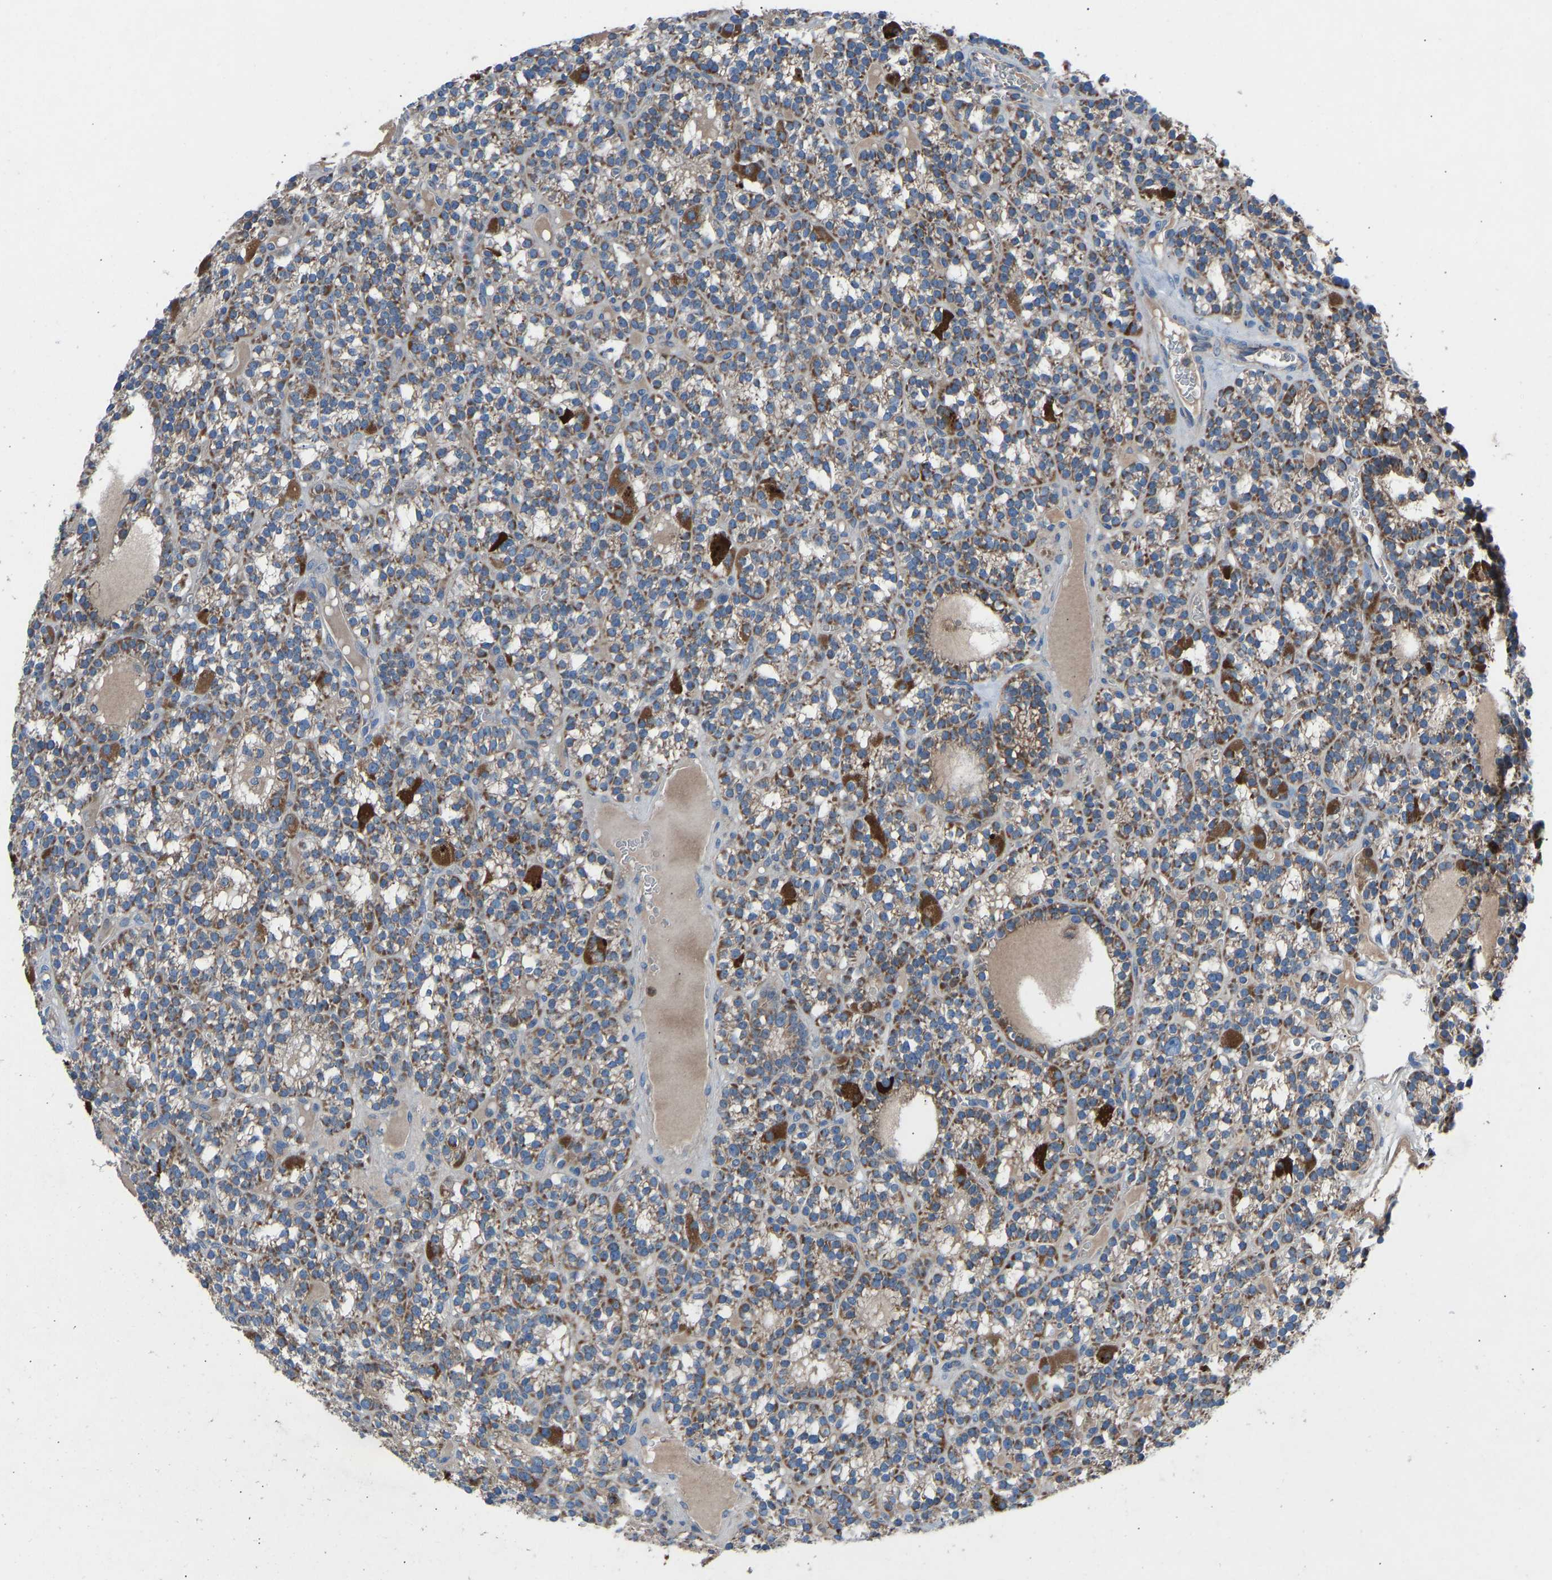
{"staining": {"intensity": "strong", "quantity": "25%-75%", "location": "cytoplasmic/membranous"}, "tissue": "parathyroid gland", "cell_type": "Glandular cells", "image_type": "normal", "snomed": [{"axis": "morphology", "description": "Normal tissue, NOS"}, {"axis": "morphology", "description": "Adenoma, NOS"}, {"axis": "topography", "description": "Parathyroid gland"}], "caption": "Protein staining of normal parathyroid gland demonstrates strong cytoplasmic/membranous positivity in about 25%-75% of glandular cells.", "gene": "GRK6", "patient": {"sex": "female", "age": 58}}